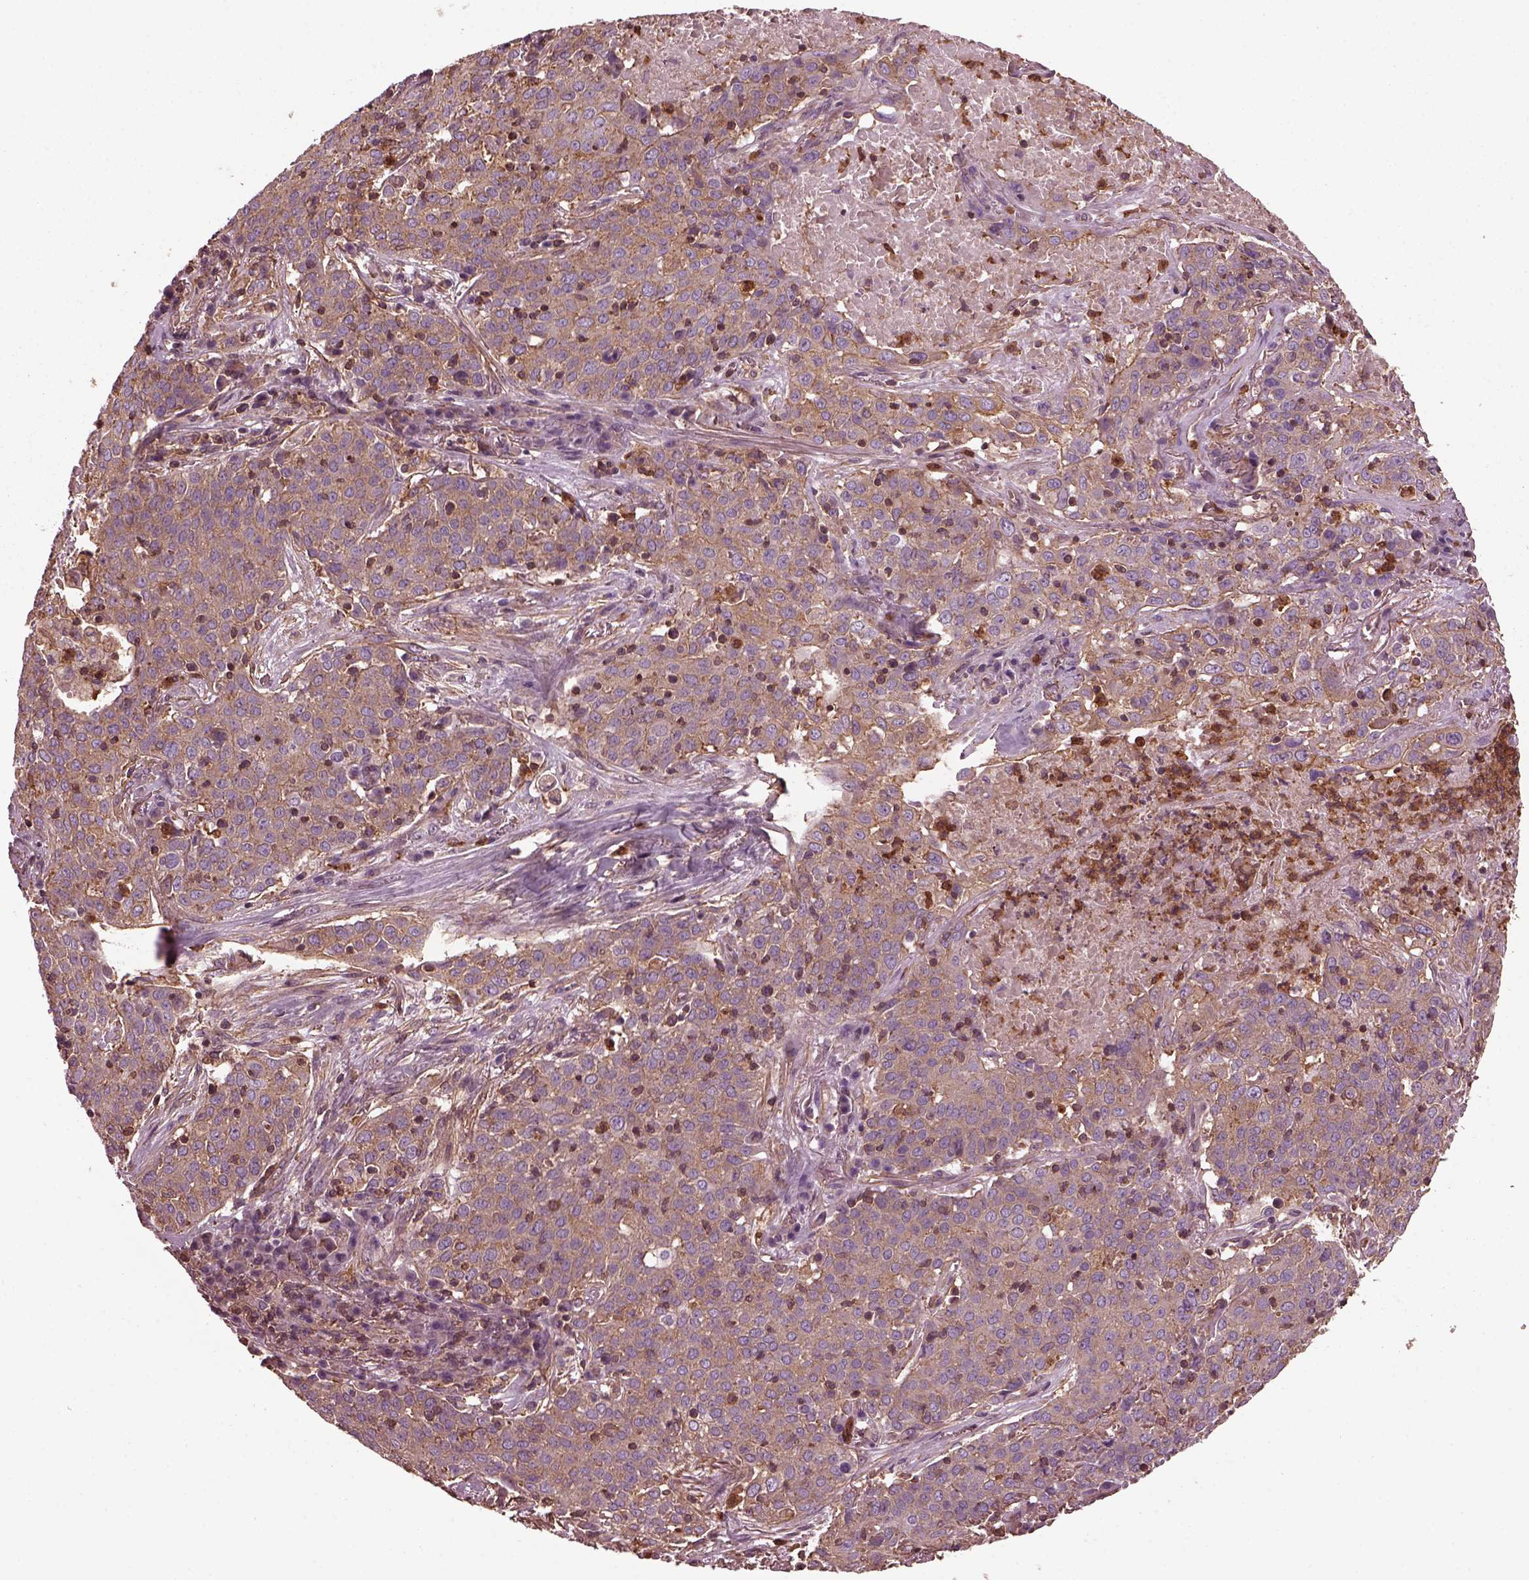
{"staining": {"intensity": "moderate", "quantity": ">75%", "location": "cytoplasmic/membranous"}, "tissue": "lung cancer", "cell_type": "Tumor cells", "image_type": "cancer", "snomed": [{"axis": "morphology", "description": "Squamous cell carcinoma, NOS"}, {"axis": "topography", "description": "Lung"}], "caption": "Immunohistochemistry image of human lung squamous cell carcinoma stained for a protein (brown), which exhibits medium levels of moderate cytoplasmic/membranous positivity in about >75% of tumor cells.", "gene": "MYL6", "patient": {"sex": "male", "age": 82}}